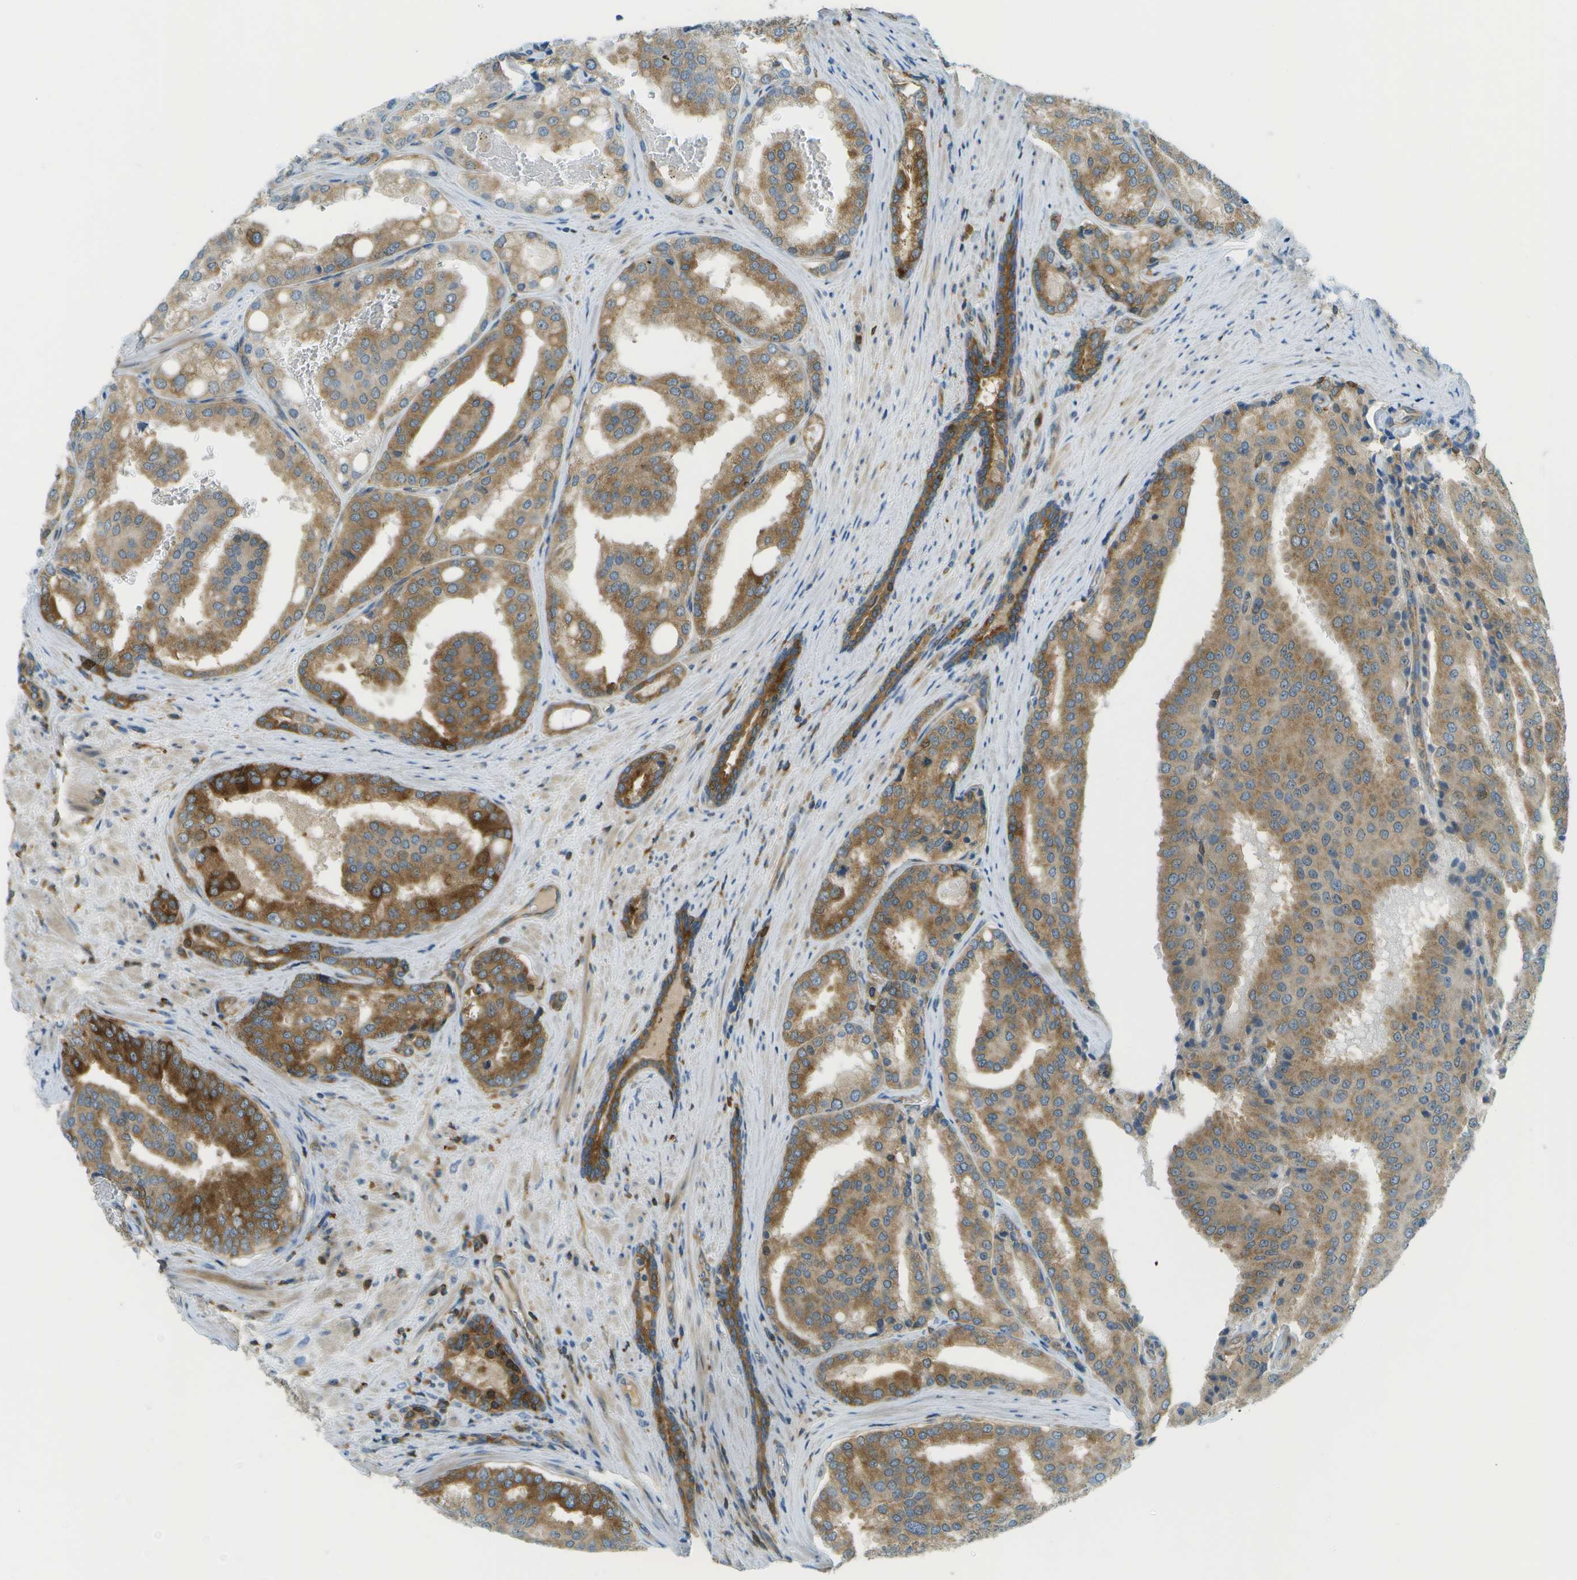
{"staining": {"intensity": "moderate", "quantity": ">75%", "location": "cytoplasmic/membranous"}, "tissue": "prostate cancer", "cell_type": "Tumor cells", "image_type": "cancer", "snomed": [{"axis": "morphology", "description": "Adenocarcinoma, High grade"}, {"axis": "topography", "description": "Prostate"}], "caption": "High-grade adenocarcinoma (prostate) stained with DAB (3,3'-diaminobenzidine) immunohistochemistry (IHC) exhibits medium levels of moderate cytoplasmic/membranous expression in about >75% of tumor cells. The protein of interest is stained brown, and the nuclei are stained in blue (DAB (3,3'-diaminobenzidine) IHC with brightfield microscopy, high magnification).", "gene": "TMTC1", "patient": {"sex": "male", "age": 50}}